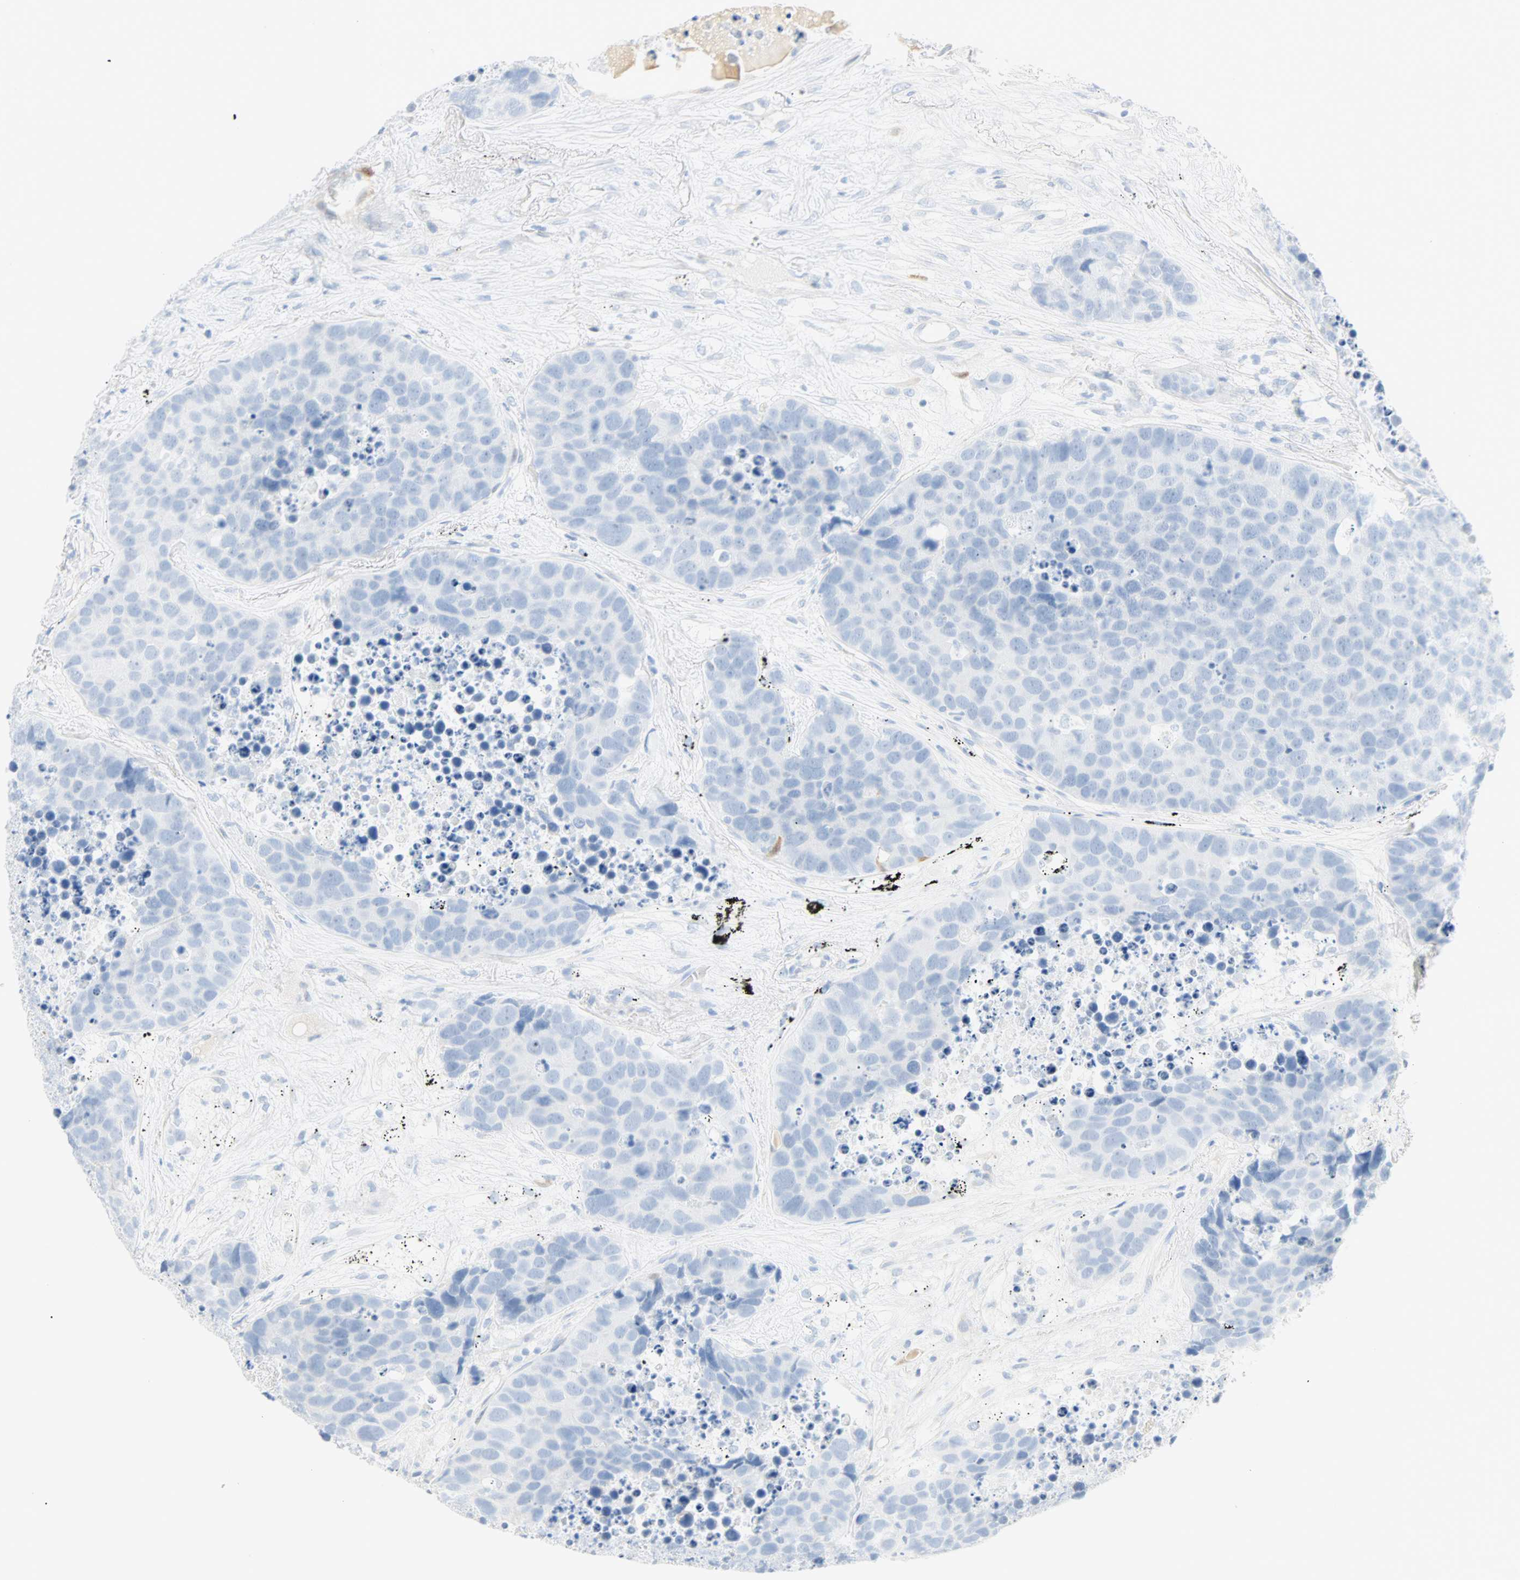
{"staining": {"intensity": "negative", "quantity": "none", "location": "none"}, "tissue": "carcinoid", "cell_type": "Tumor cells", "image_type": "cancer", "snomed": [{"axis": "morphology", "description": "Carcinoid, malignant, NOS"}, {"axis": "topography", "description": "Lung"}], "caption": "The immunohistochemistry photomicrograph has no significant staining in tumor cells of carcinoid tissue.", "gene": "SELENBP1", "patient": {"sex": "male", "age": 60}}